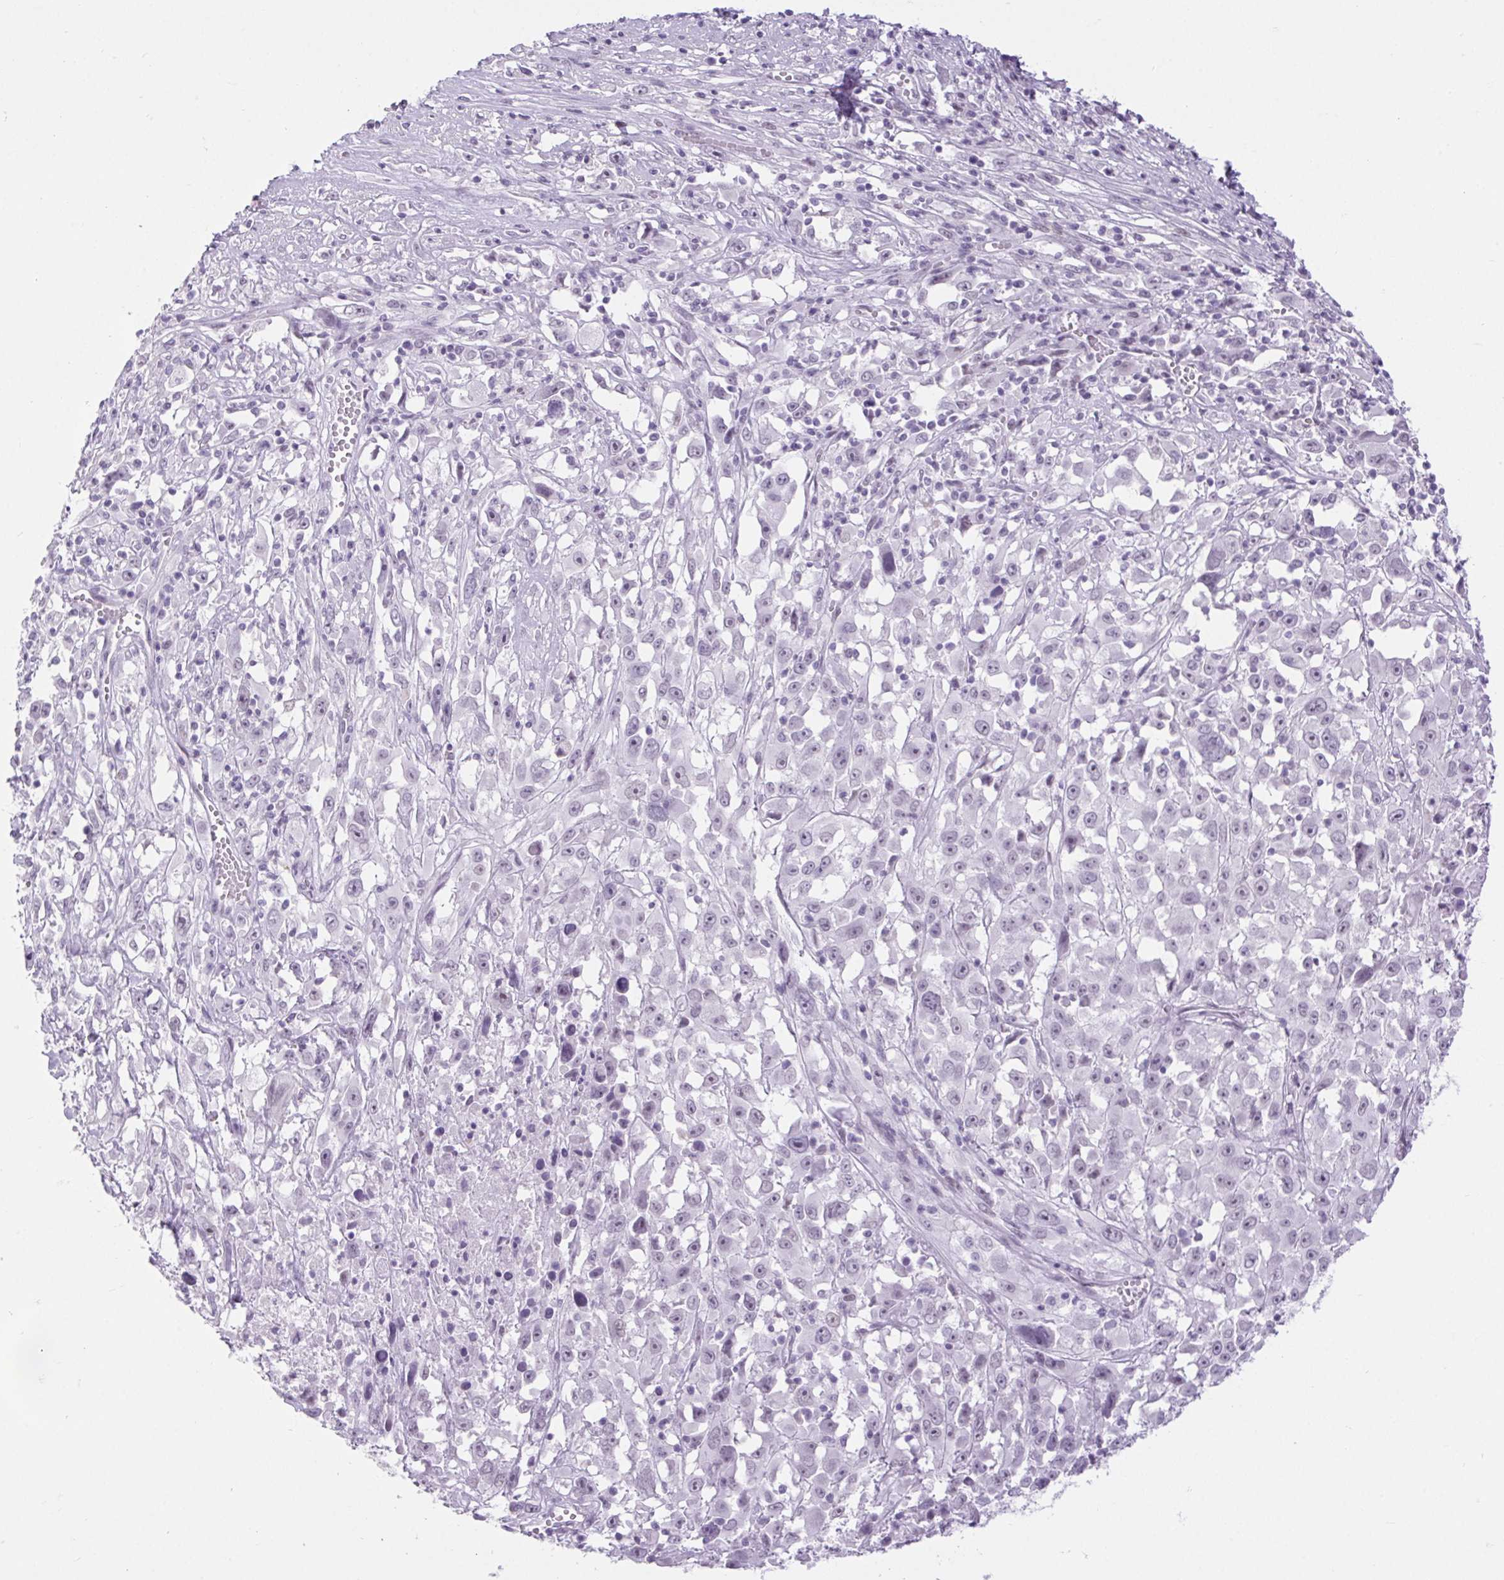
{"staining": {"intensity": "negative", "quantity": "none", "location": "none"}, "tissue": "melanoma", "cell_type": "Tumor cells", "image_type": "cancer", "snomed": [{"axis": "morphology", "description": "Malignant melanoma, Metastatic site"}, {"axis": "topography", "description": "Soft tissue"}], "caption": "High power microscopy image of an immunohistochemistry (IHC) micrograph of malignant melanoma (metastatic site), revealing no significant staining in tumor cells. Nuclei are stained in blue.", "gene": "BCAS1", "patient": {"sex": "male", "age": 50}}